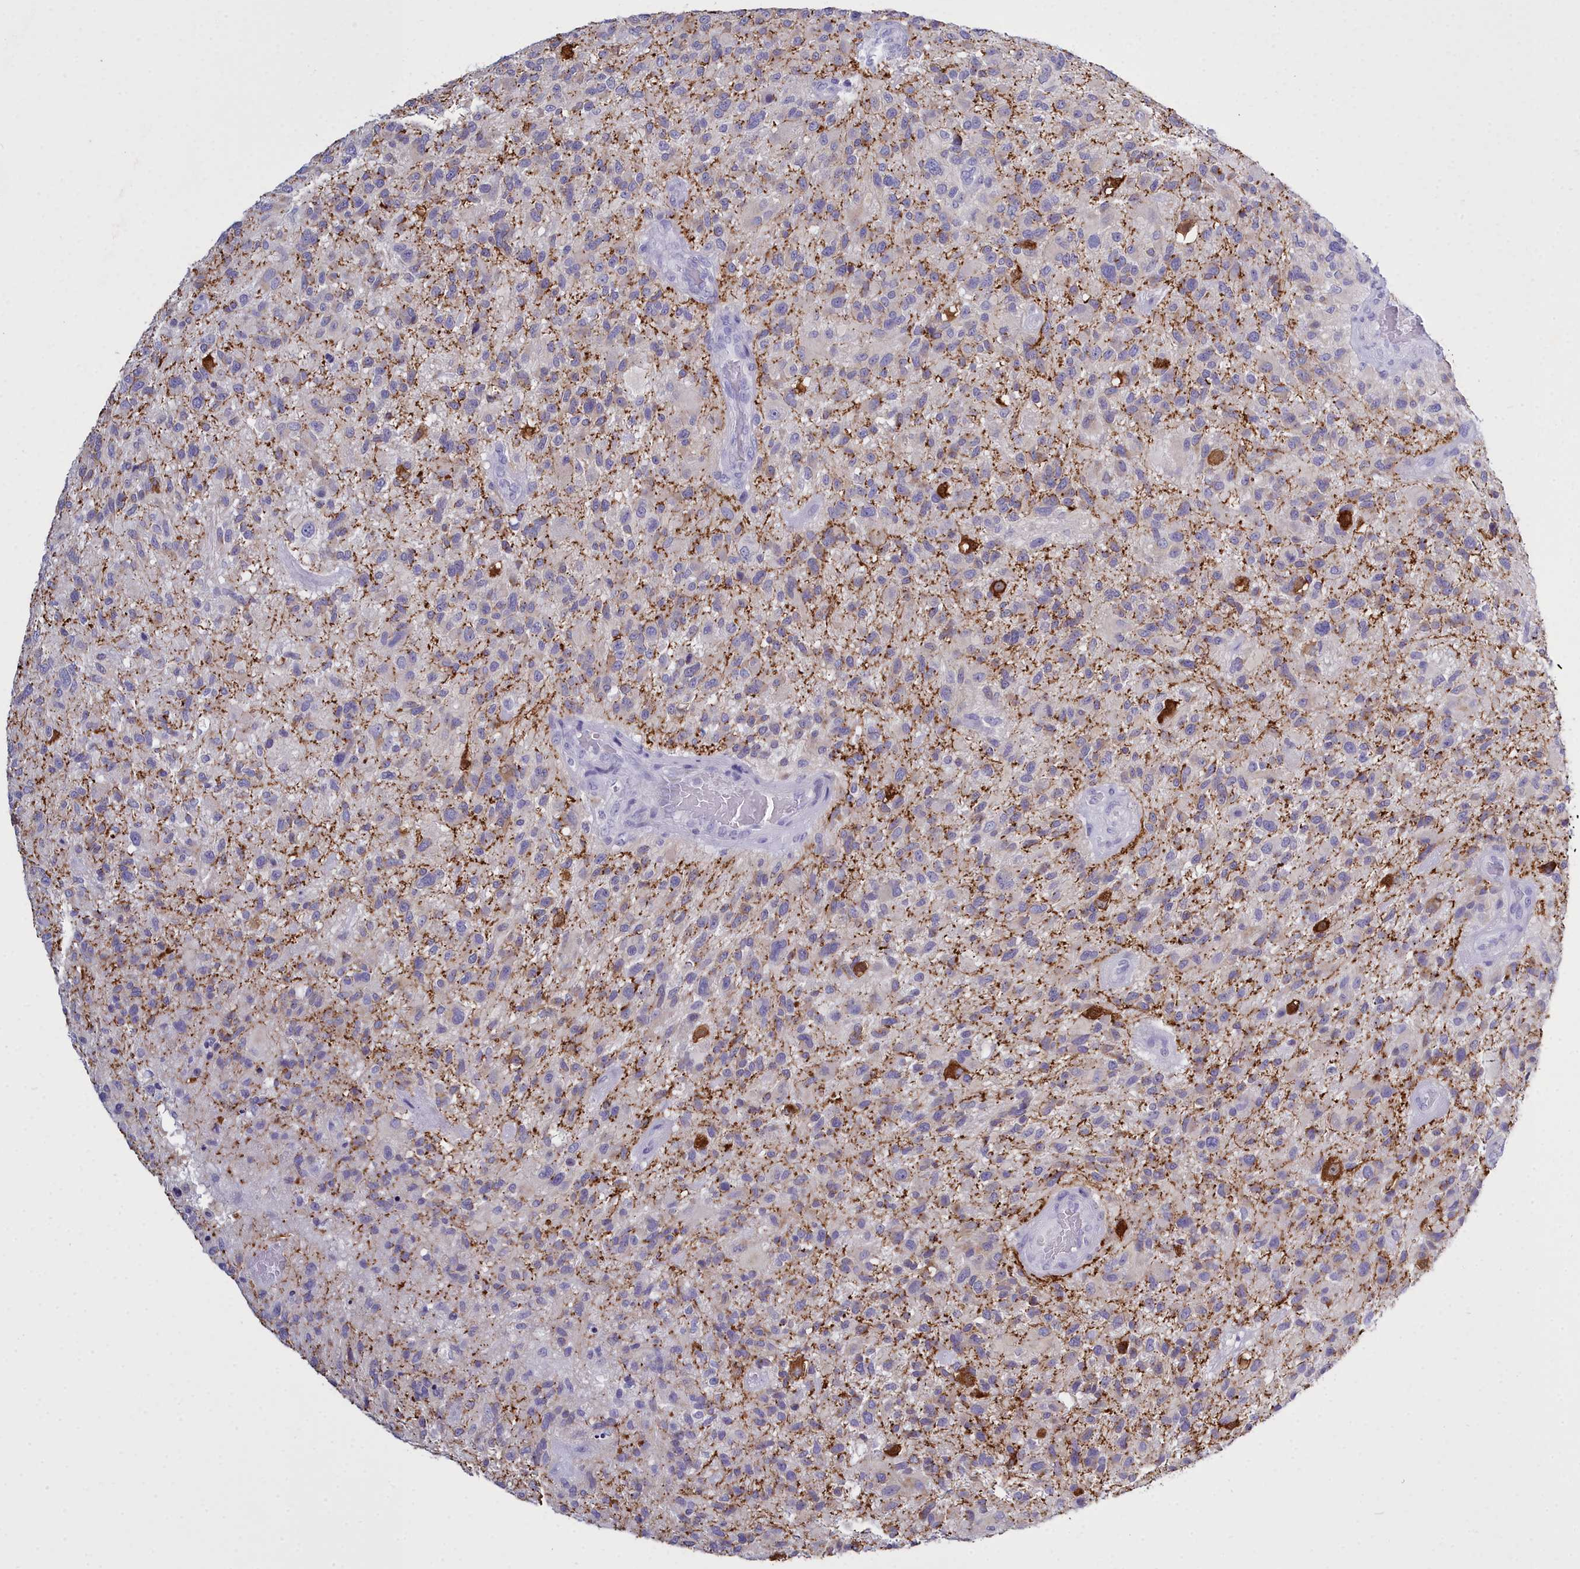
{"staining": {"intensity": "negative", "quantity": "none", "location": "none"}, "tissue": "glioma", "cell_type": "Tumor cells", "image_type": "cancer", "snomed": [{"axis": "morphology", "description": "Glioma, malignant, High grade"}, {"axis": "topography", "description": "Brain"}], "caption": "High magnification brightfield microscopy of glioma stained with DAB (3,3'-diaminobenzidine) (brown) and counterstained with hematoxylin (blue): tumor cells show no significant positivity.", "gene": "MAP6", "patient": {"sex": "male", "age": 47}}